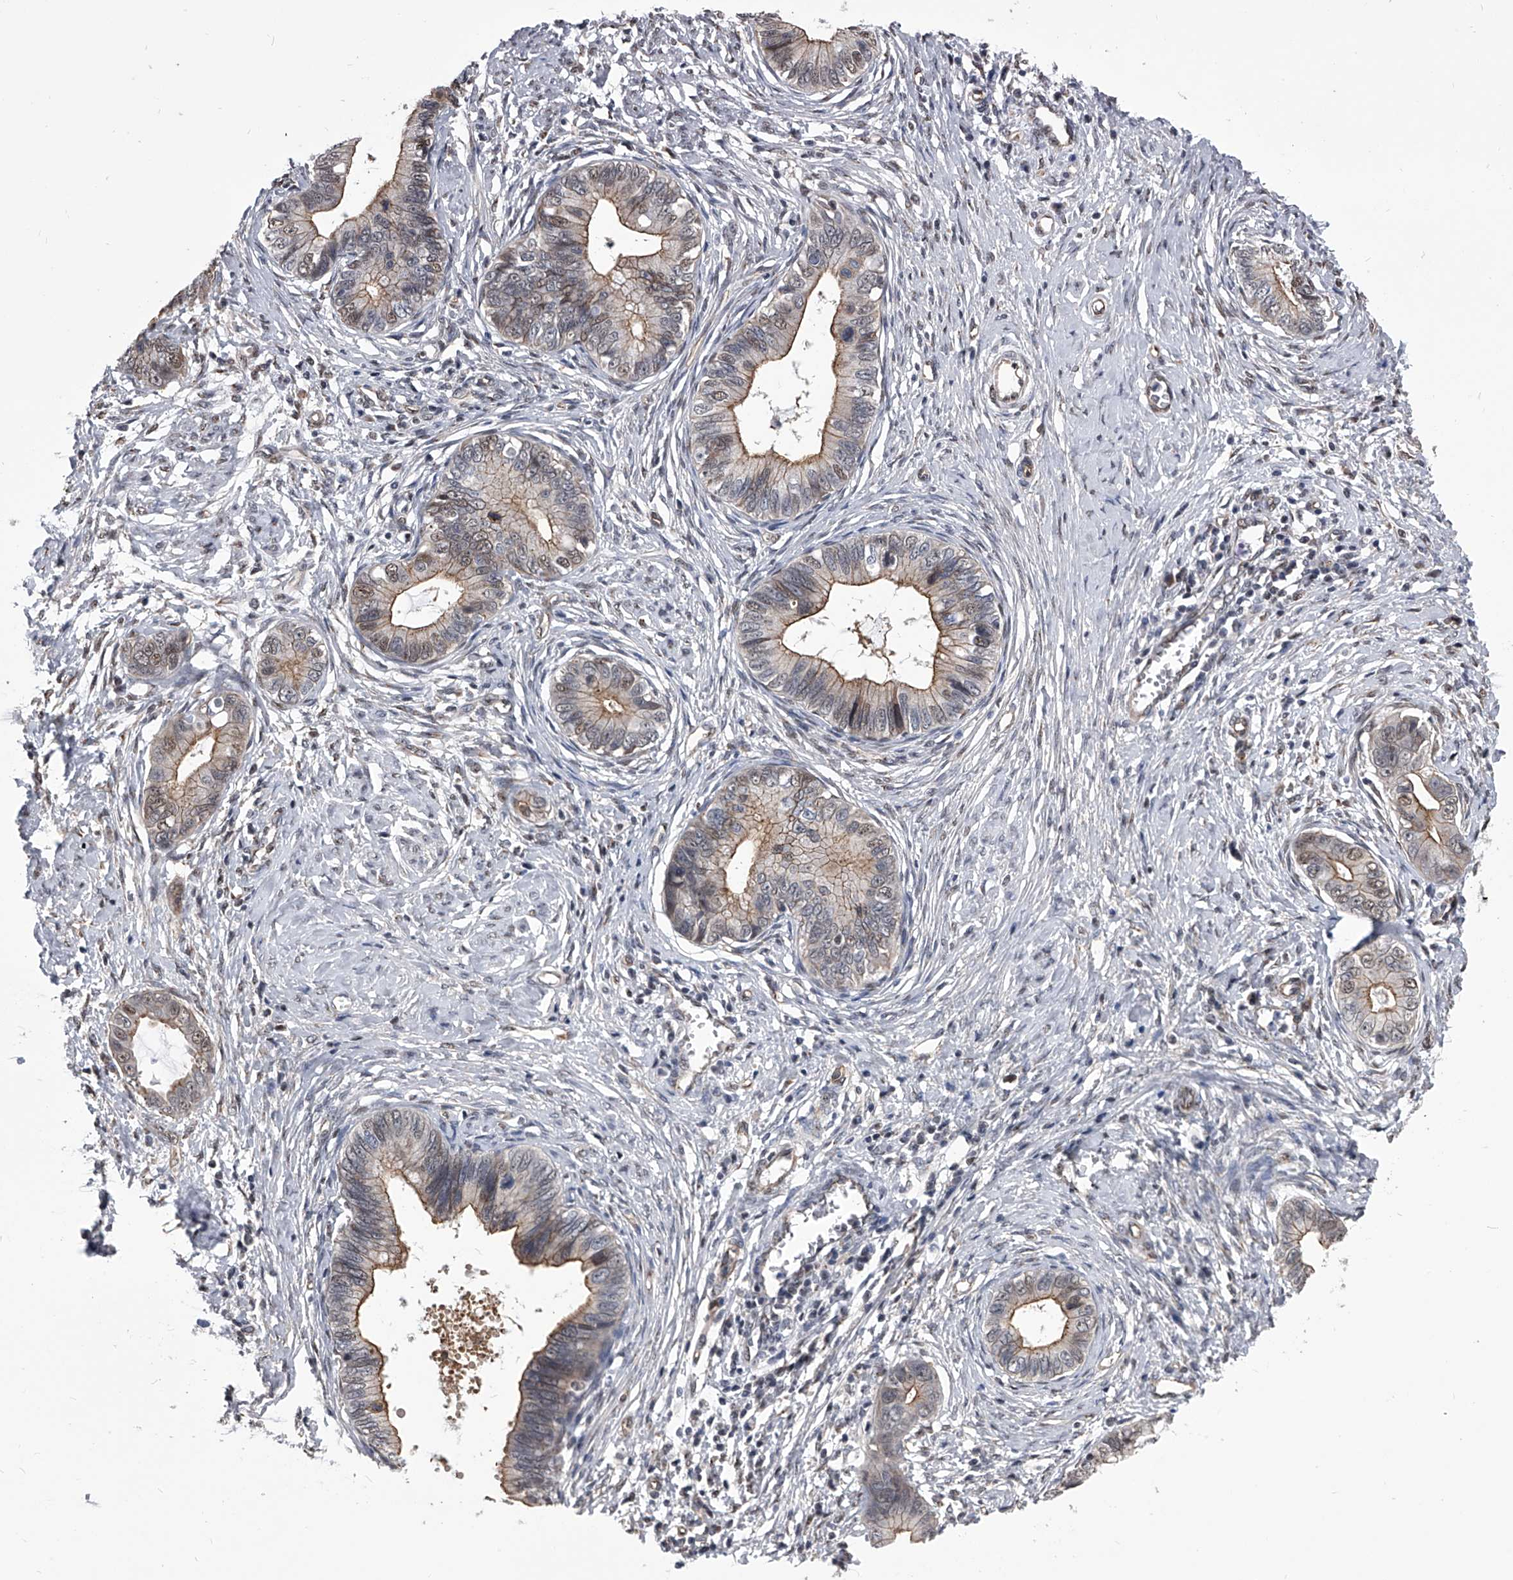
{"staining": {"intensity": "moderate", "quantity": "<25%", "location": "cytoplasmic/membranous,nuclear"}, "tissue": "cervical cancer", "cell_type": "Tumor cells", "image_type": "cancer", "snomed": [{"axis": "morphology", "description": "Adenocarcinoma, NOS"}, {"axis": "topography", "description": "Cervix"}], "caption": "A high-resolution image shows immunohistochemistry (IHC) staining of adenocarcinoma (cervical), which shows moderate cytoplasmic/membranous and nuclear expression in about <25% of tumor cells. The staining was performed using DAB (3,3'-diaminobenzidine) to visualize the protein expression in brown, while the nuclei were stained in blue with hematoxylin (Magnification: 20x).", "gene": "ZNF76", "patient": {"sex": "female", "age": 44}}